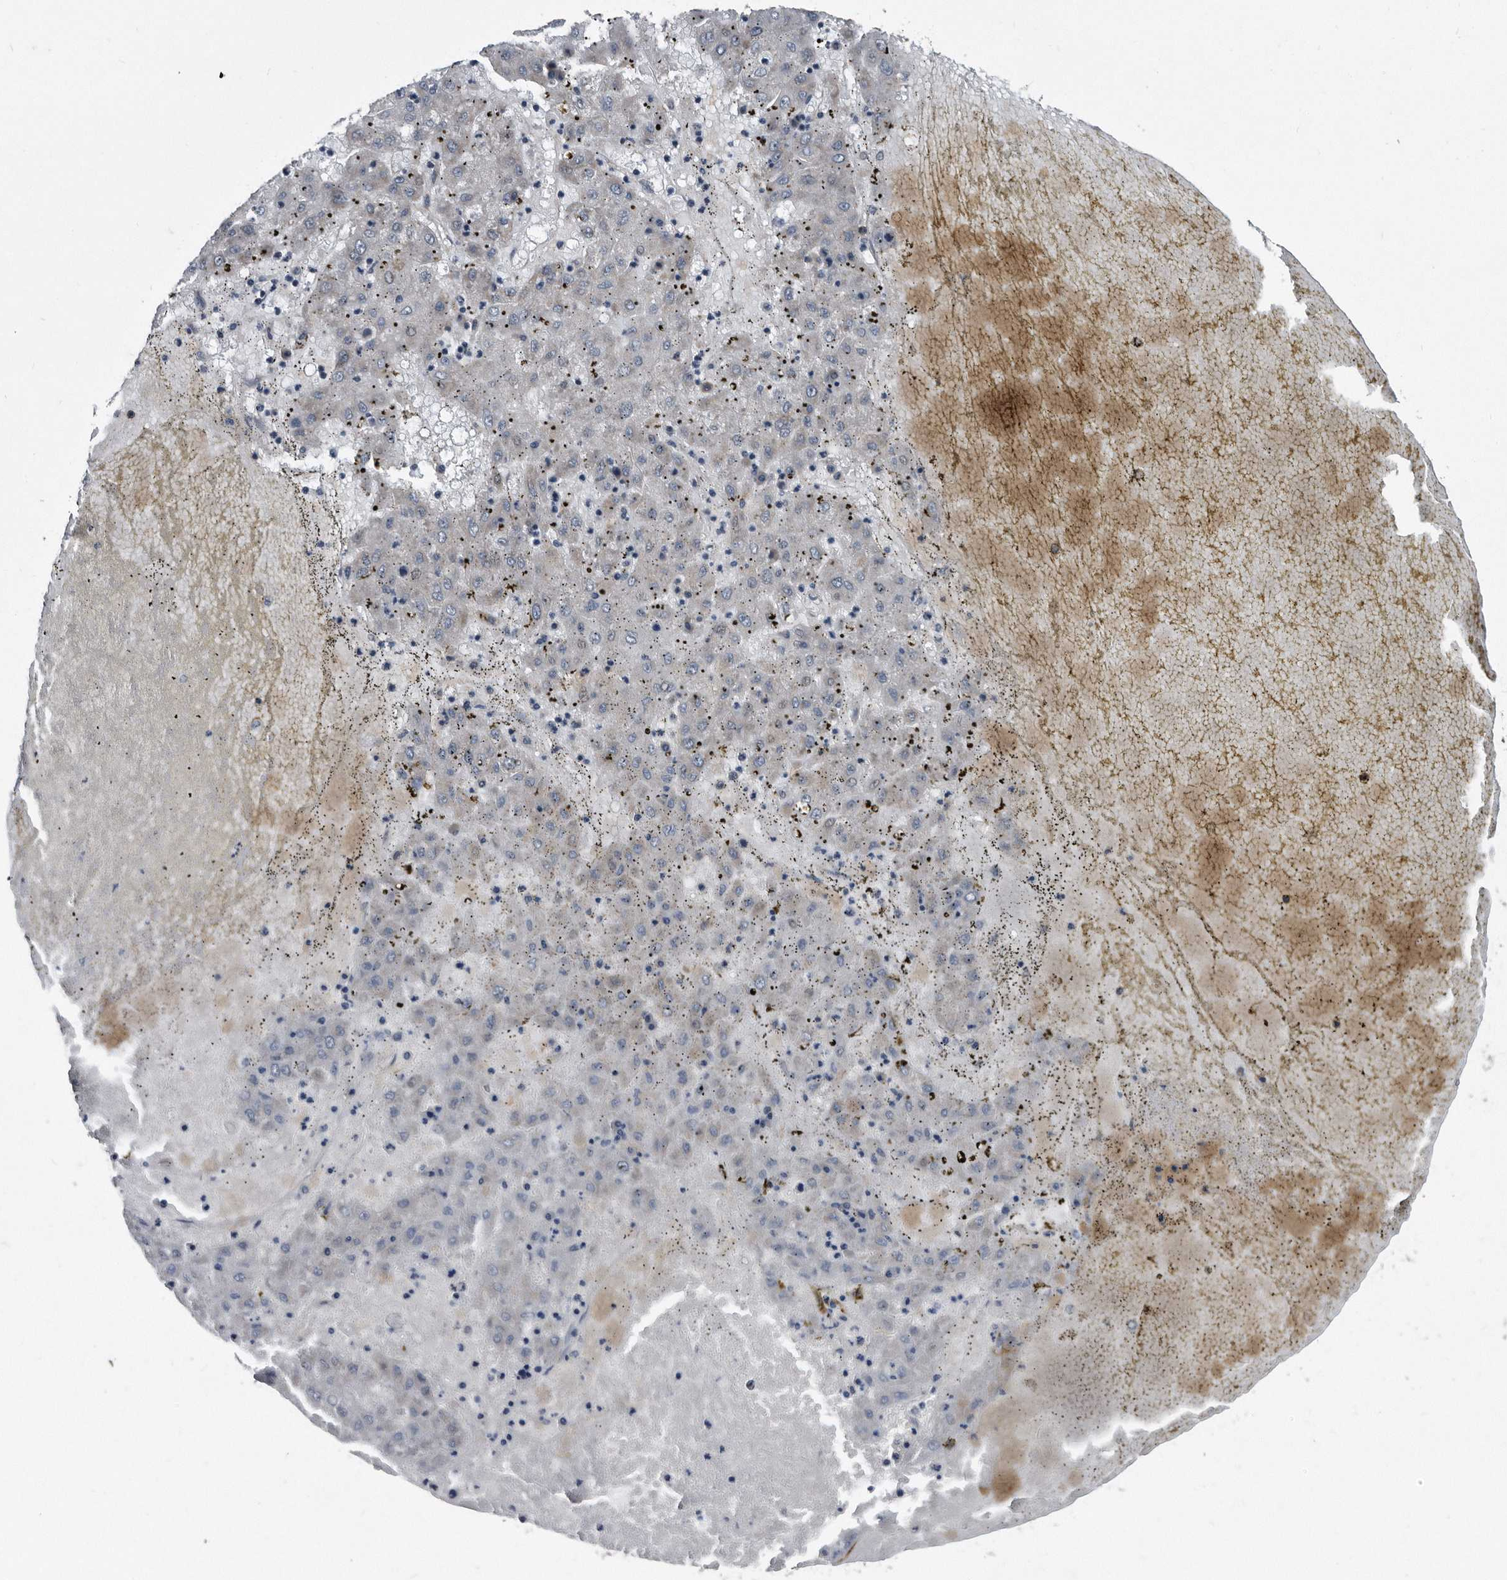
{"staining": {"intensity": "negative", "quantity": "none", "location": "none"}, "tissue": "liver cancer", "cell_type": "Tumor cells", "image_type": "cancer", "snomed": [{"axis": "morphology", "description": "Carcinoma, Hepatocellular, NOS"}, {"axis": "topography", "description": "Liver"}], "caption": "The immunohistochemistry photomicrograph has no significant positivity in tumor cells of liver hepatocellular carcinoma tissue. The staining is performed using DAB brown chromogen with nuclei counter-stained in using hematoxylin.", "gene": "ARMCX1", "patient": {"sex": "male", "age": 72}}